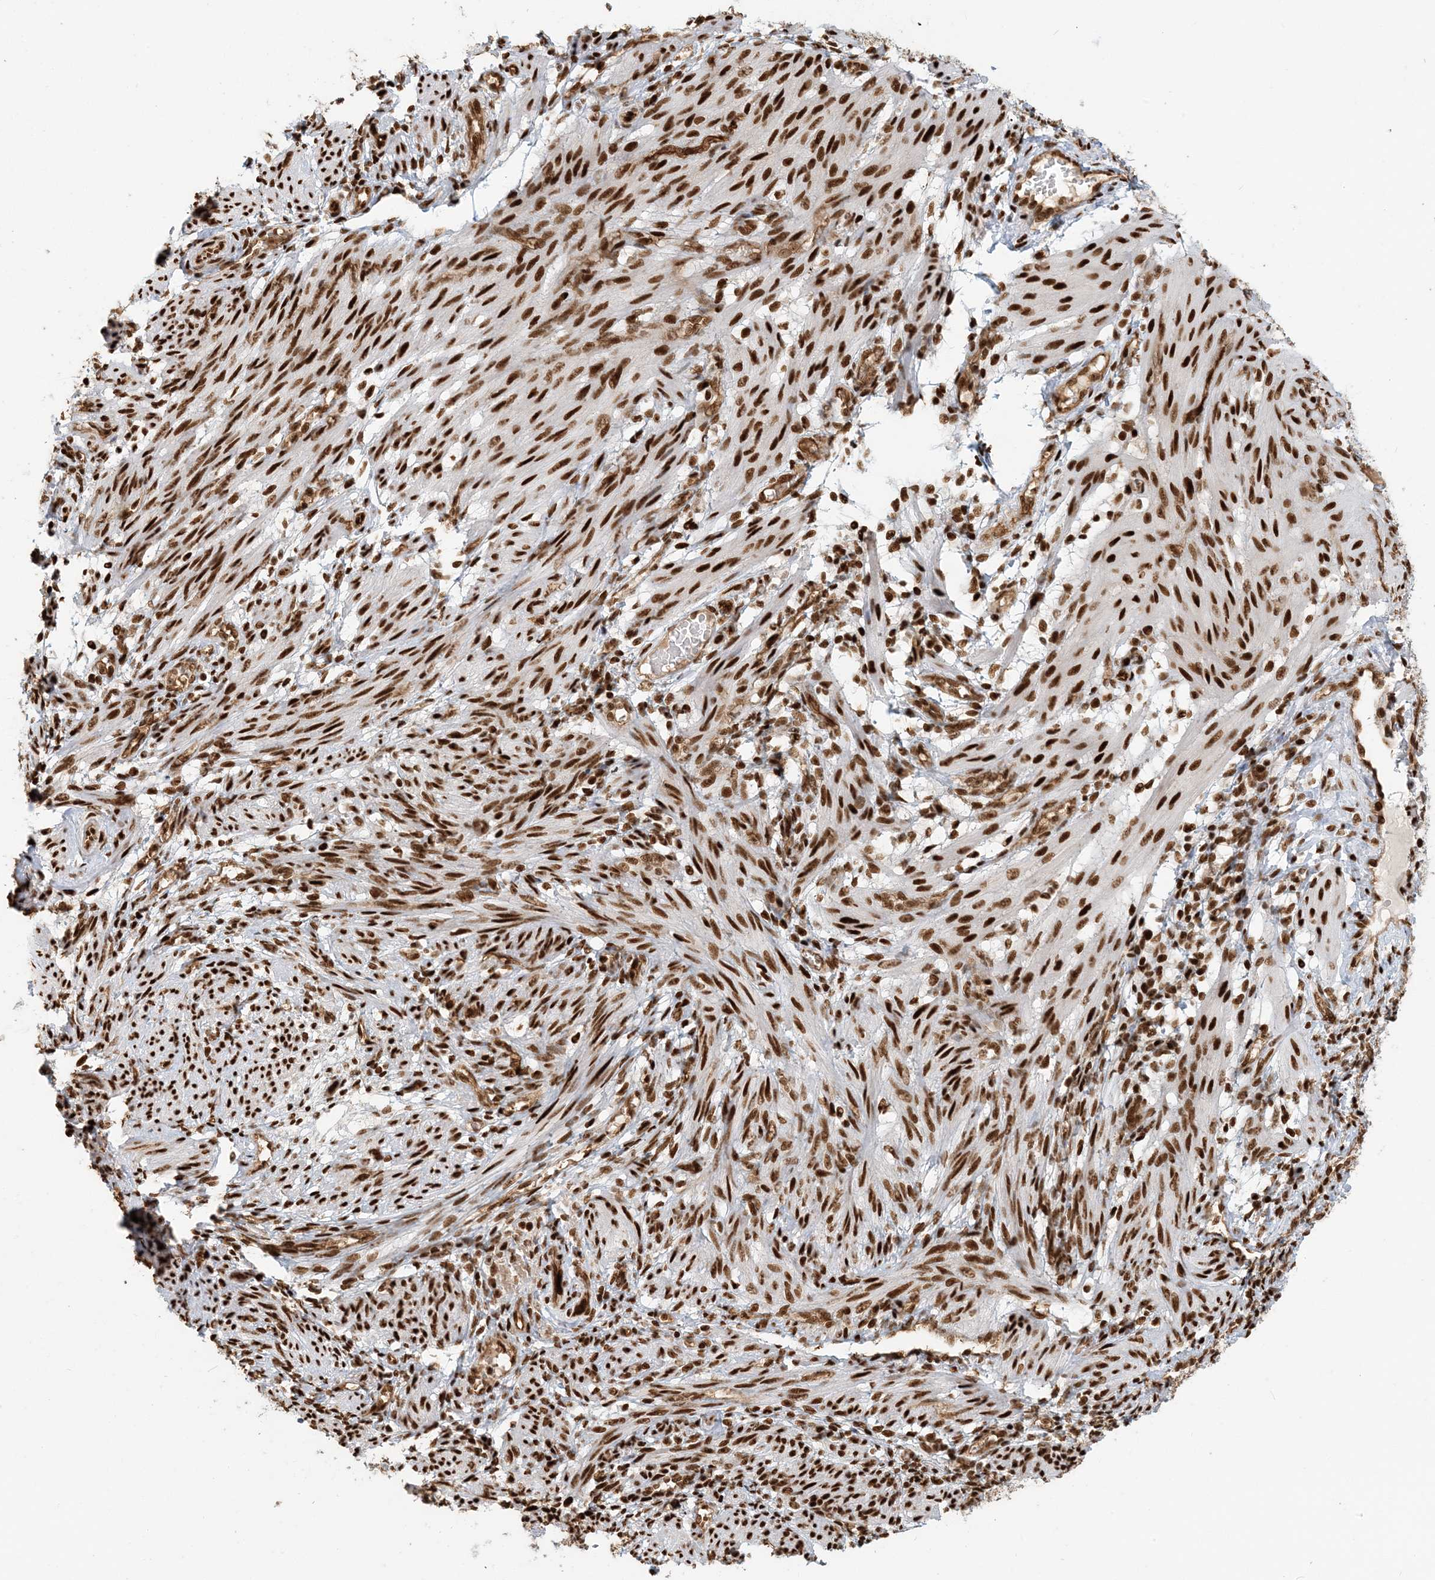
{"staining": {"intensity": "strong", "quantity": ">75%", "location": "nuclear"}, "tissue": "smooth muscle", "cell_type": "Smooth muscle cells", "image_type": "normal", "snomed": [{"axis": "morphology", "description": "Normal tissue, NOS"}, {"axis": "topography", "description": "Smooth muscle"}], "caption": "Immunohistochemical staining of normal smooth muscle exhibits high levels of strong nuclear expression in approximately >75% of smooth muscle cells.", "gene": "CKS1B", "patient": {"sex": "female", "age": 39}}